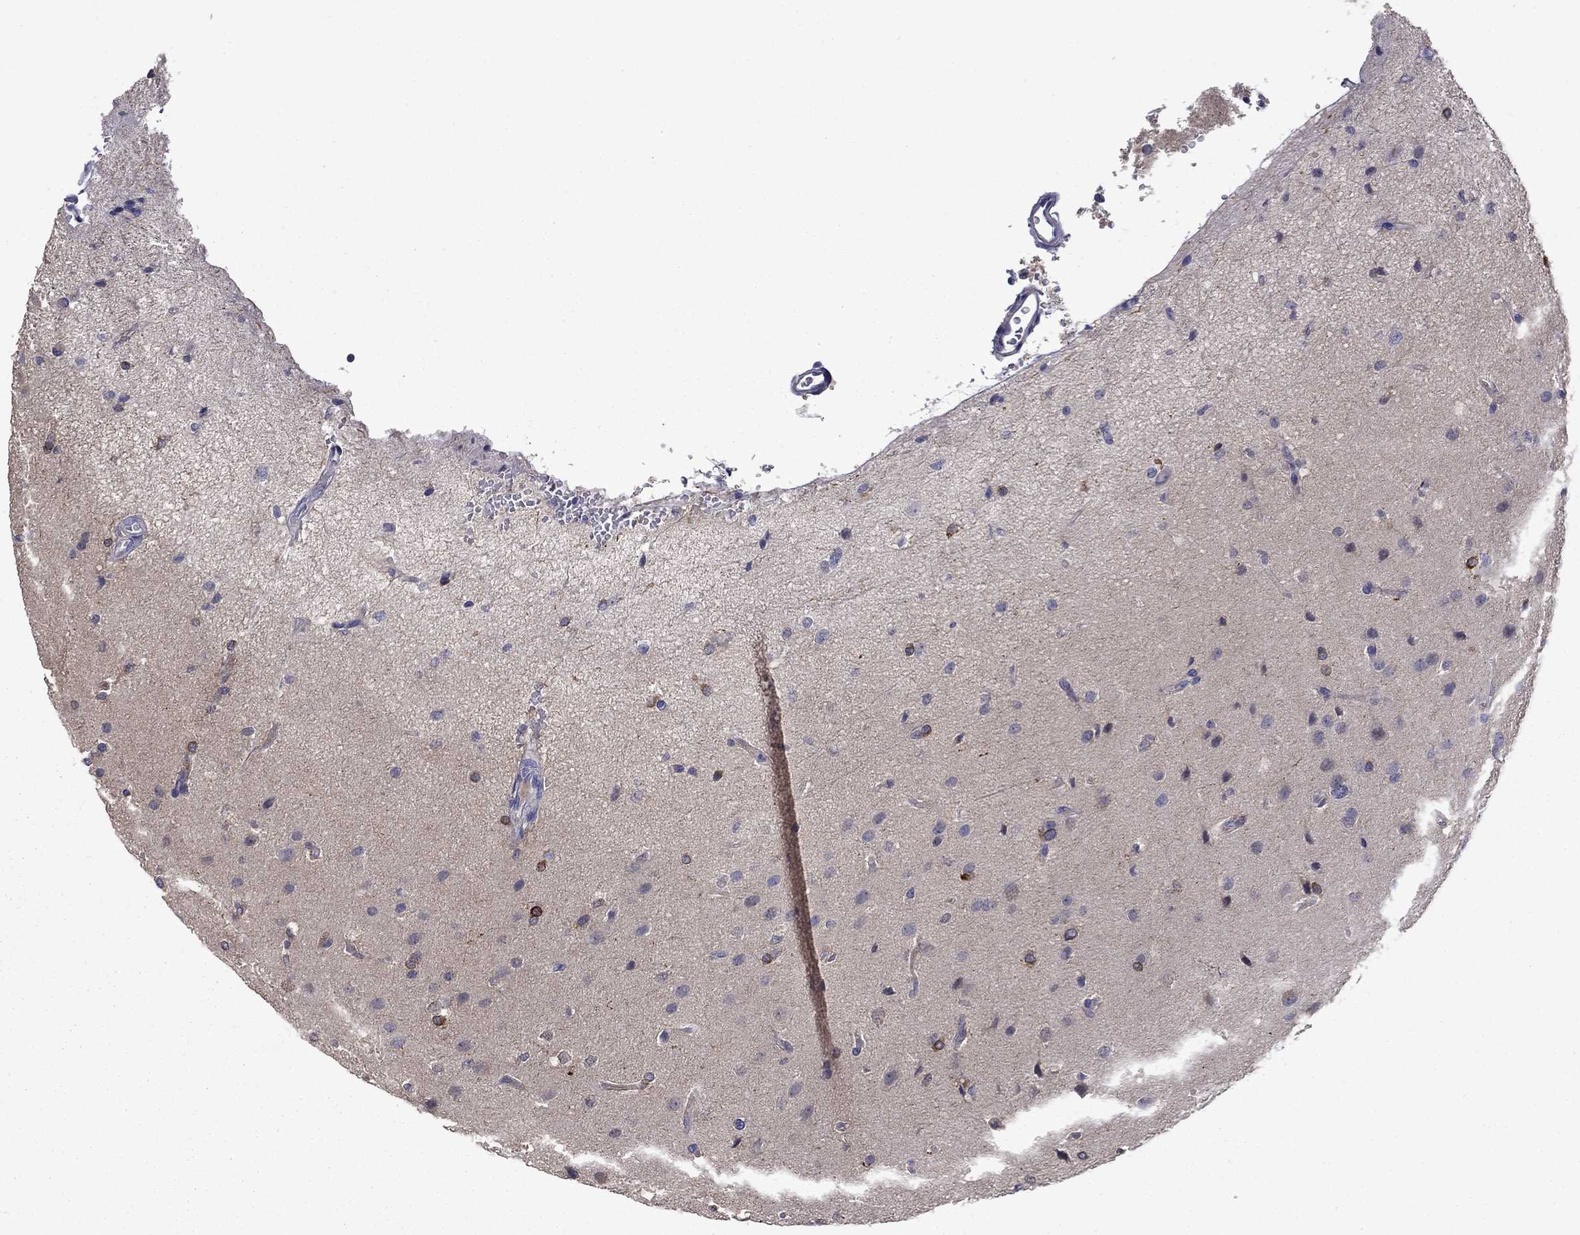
{"staining": {"intensity": "negative", "quantity": "none", "location": "none"}, "tissue": "glioma", "cell_type": "Tumor cells", "image_type": "cancer", "snomed": [{"axis": "morphology", "description": "Glioma, malignant, High grade"}, {"axis": "topography", "description": "Brain"}], "caption": "Glioma was stained to show a protein in brown. There is no significant positivity in tumor cells. (DAB immunohistochemistry (IHC), high magnification).", "gene": "CNDP1", "patient": {"sex": "male", "age": 68}}